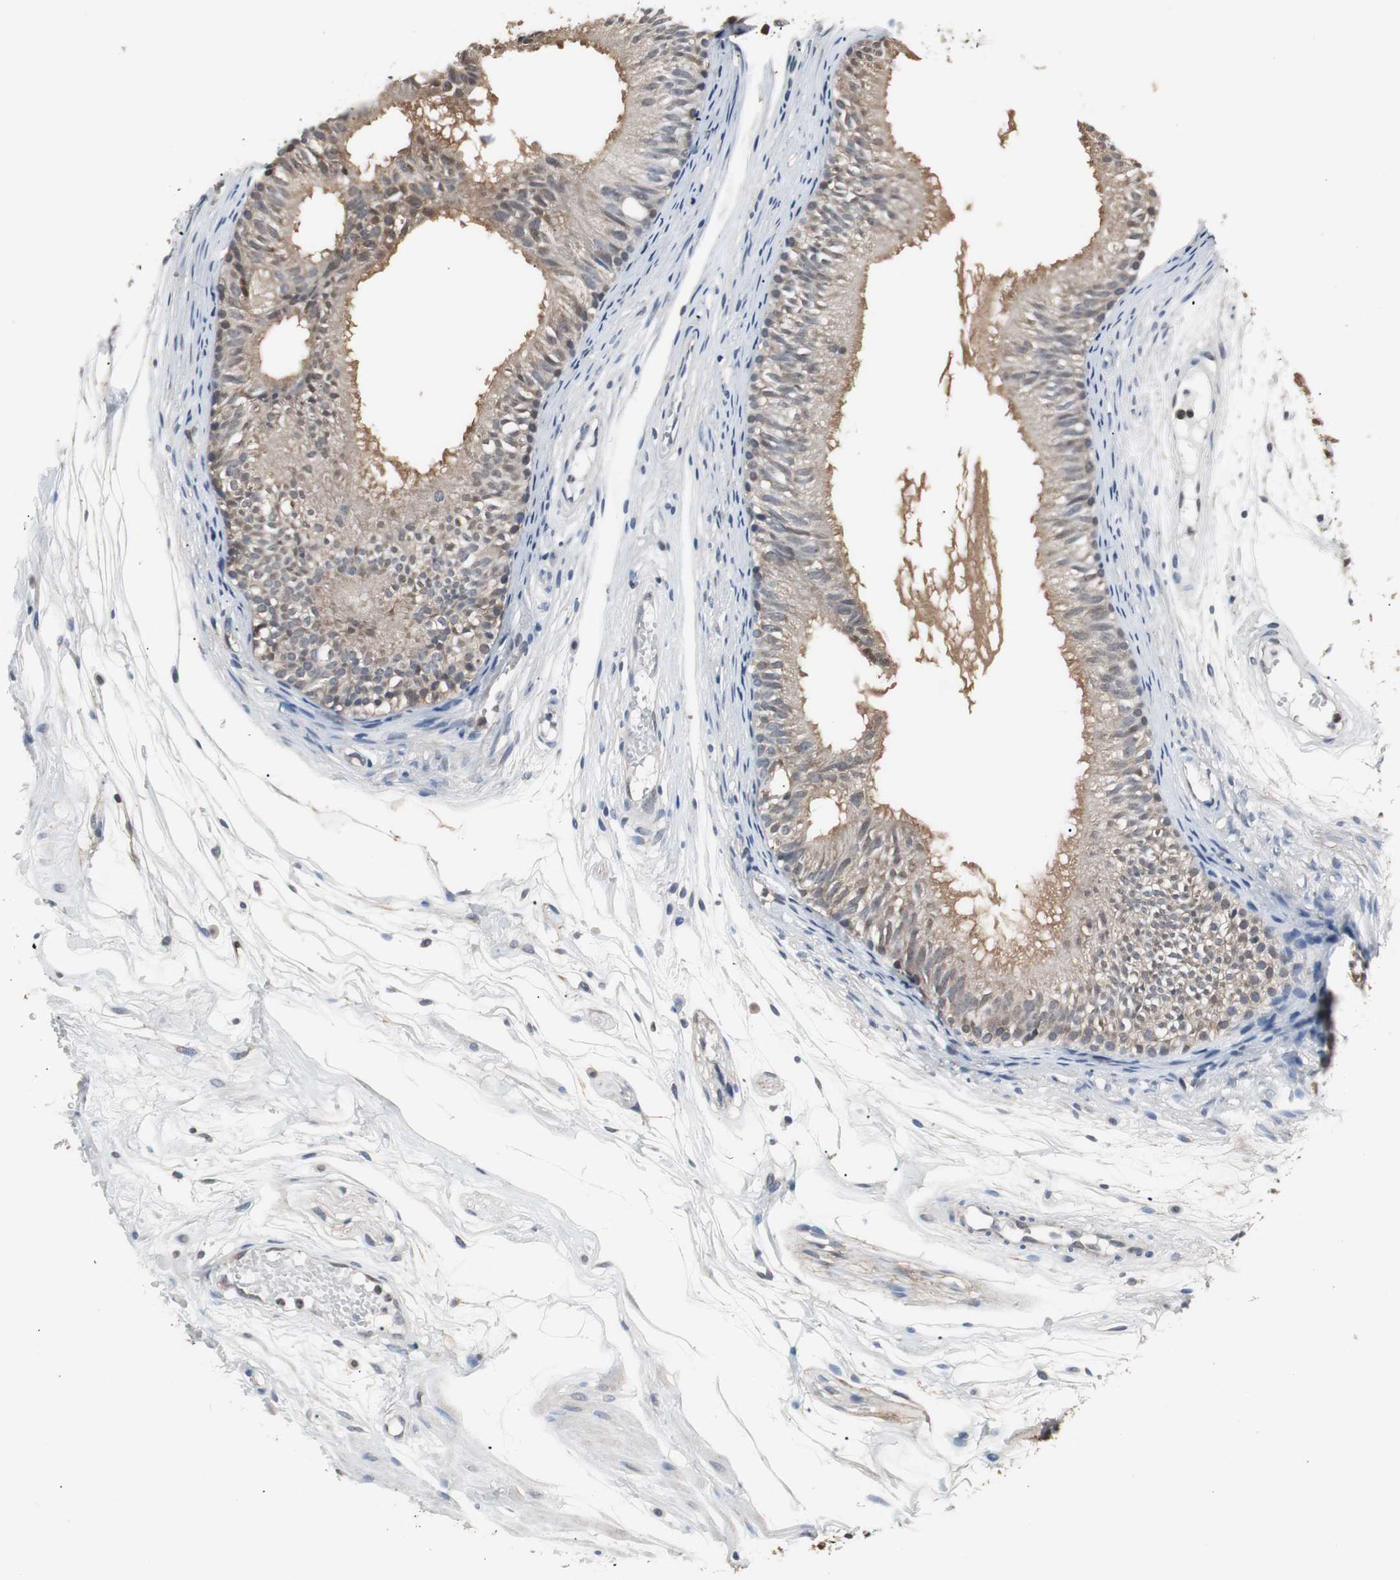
{"staining": {"intensity": "moderate", "quantity": ">75%", "location": "cytoplasmic/membranous"}, "tissue": "epididymis", "cell_type": "Glandular cells", "image_type": "normal", "snomed": [{"axis": "morphology", "description": "Normal tissue, NOS"}, {"axis": "morphology", "description": "Atrophy, NOS"}, {"axis": "topography", "description": "Testis"}, {"axis": "topography", "description": "Epididymis"}], "caption": "IHC of normal epididymis demonstrates medium levels of moderate cytoplasmic/membranous positivity in about >75% of glandular cells.", "gene": "ZSCAN22", "patient": {"sex": "male", "age": 18}}